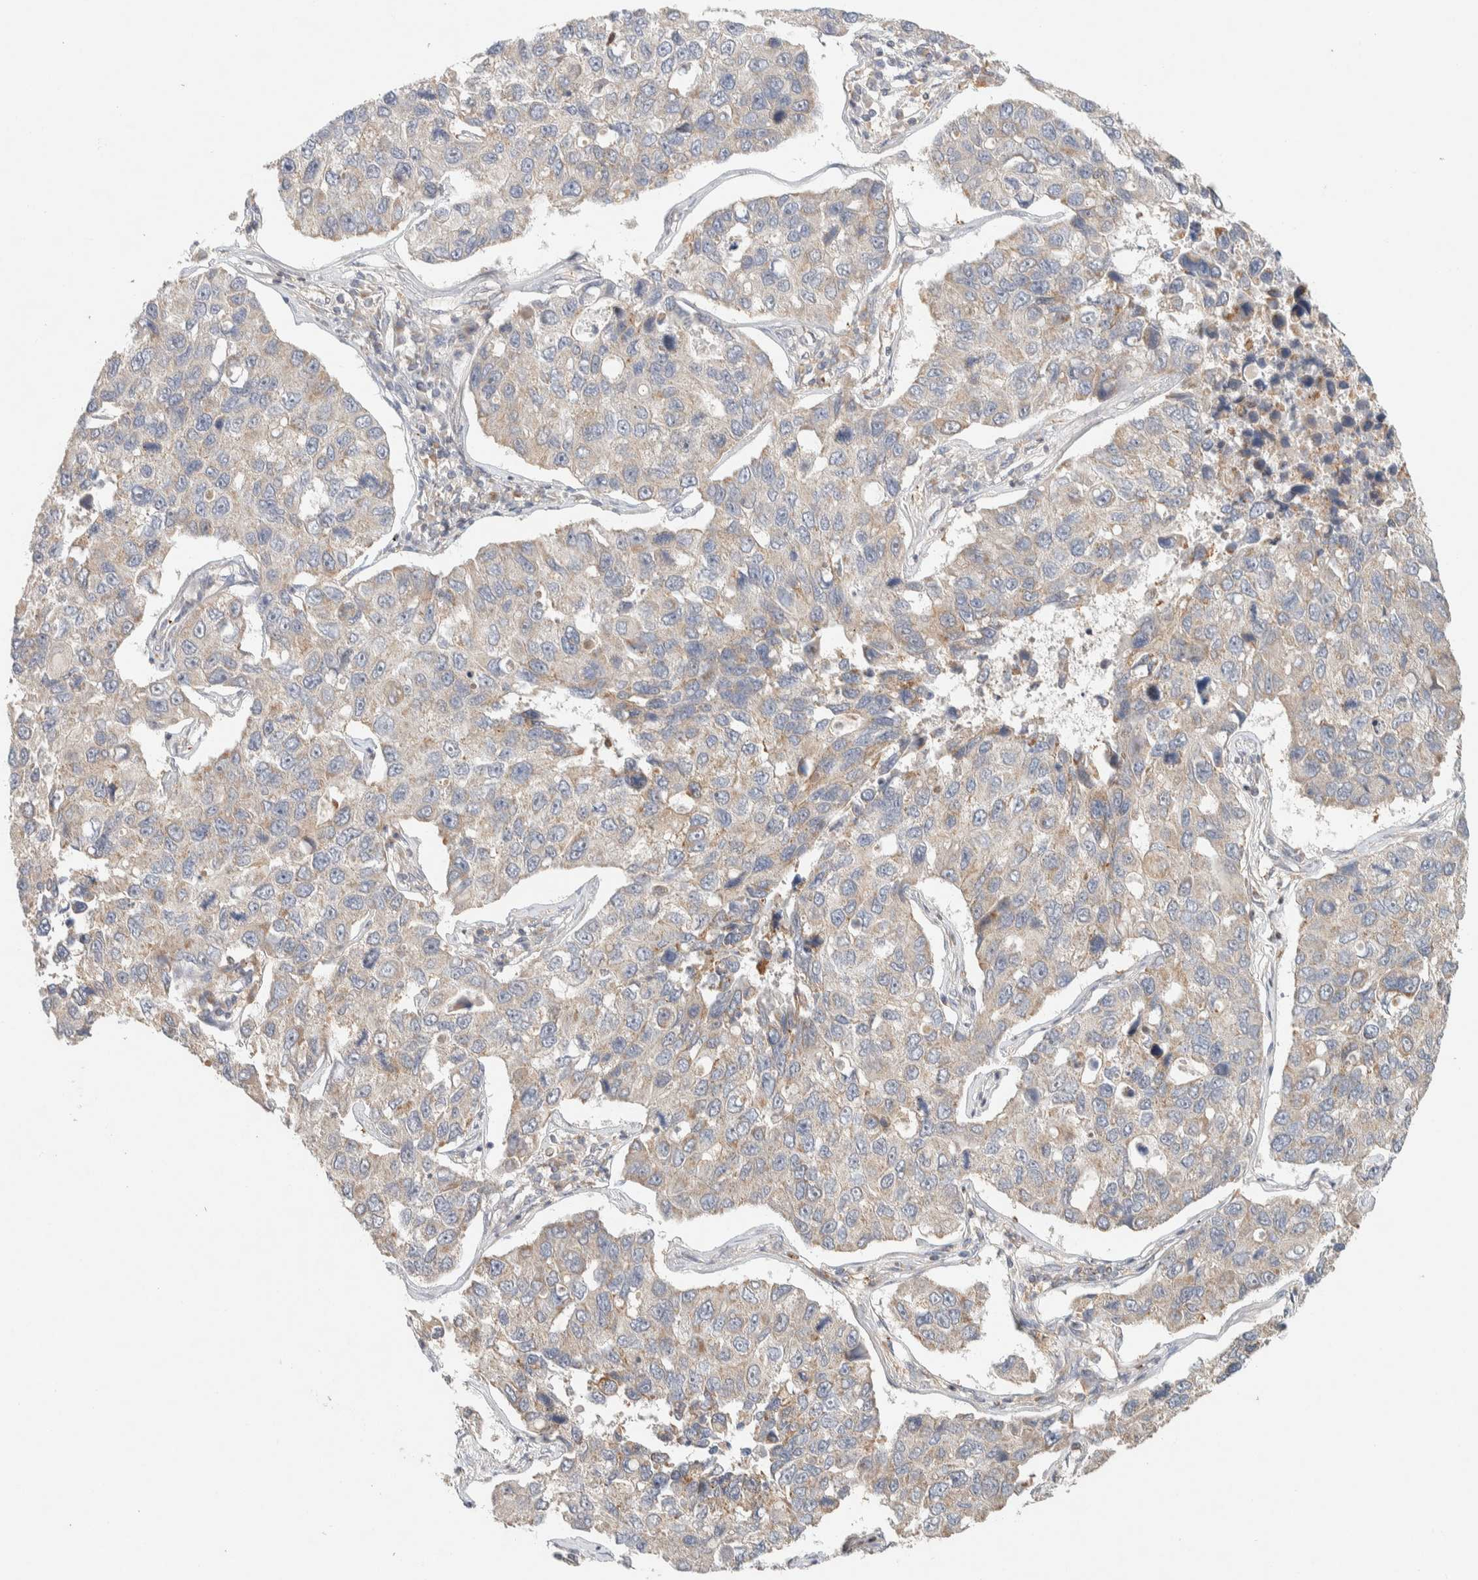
{"staining": {"intensity": "weak", "quantity": "<25%", "location": "cytoplasmic/membranous"}, "tissue": "lung cancer", "cell_type": "Tumor cells", "image_type": "cancer", "snomed": [{"axis": "morphology", "description": "Adenocarcinoma, NOS"}, {"axis": "topography", "description": "Lung"}], "caption": "Human lung cancer stained for a protein using immunohistochemistry (IHC) exhibits no expression in tumor cells.", "gene": "KIF9", "patient": {"sex": "male", "age": 64}}